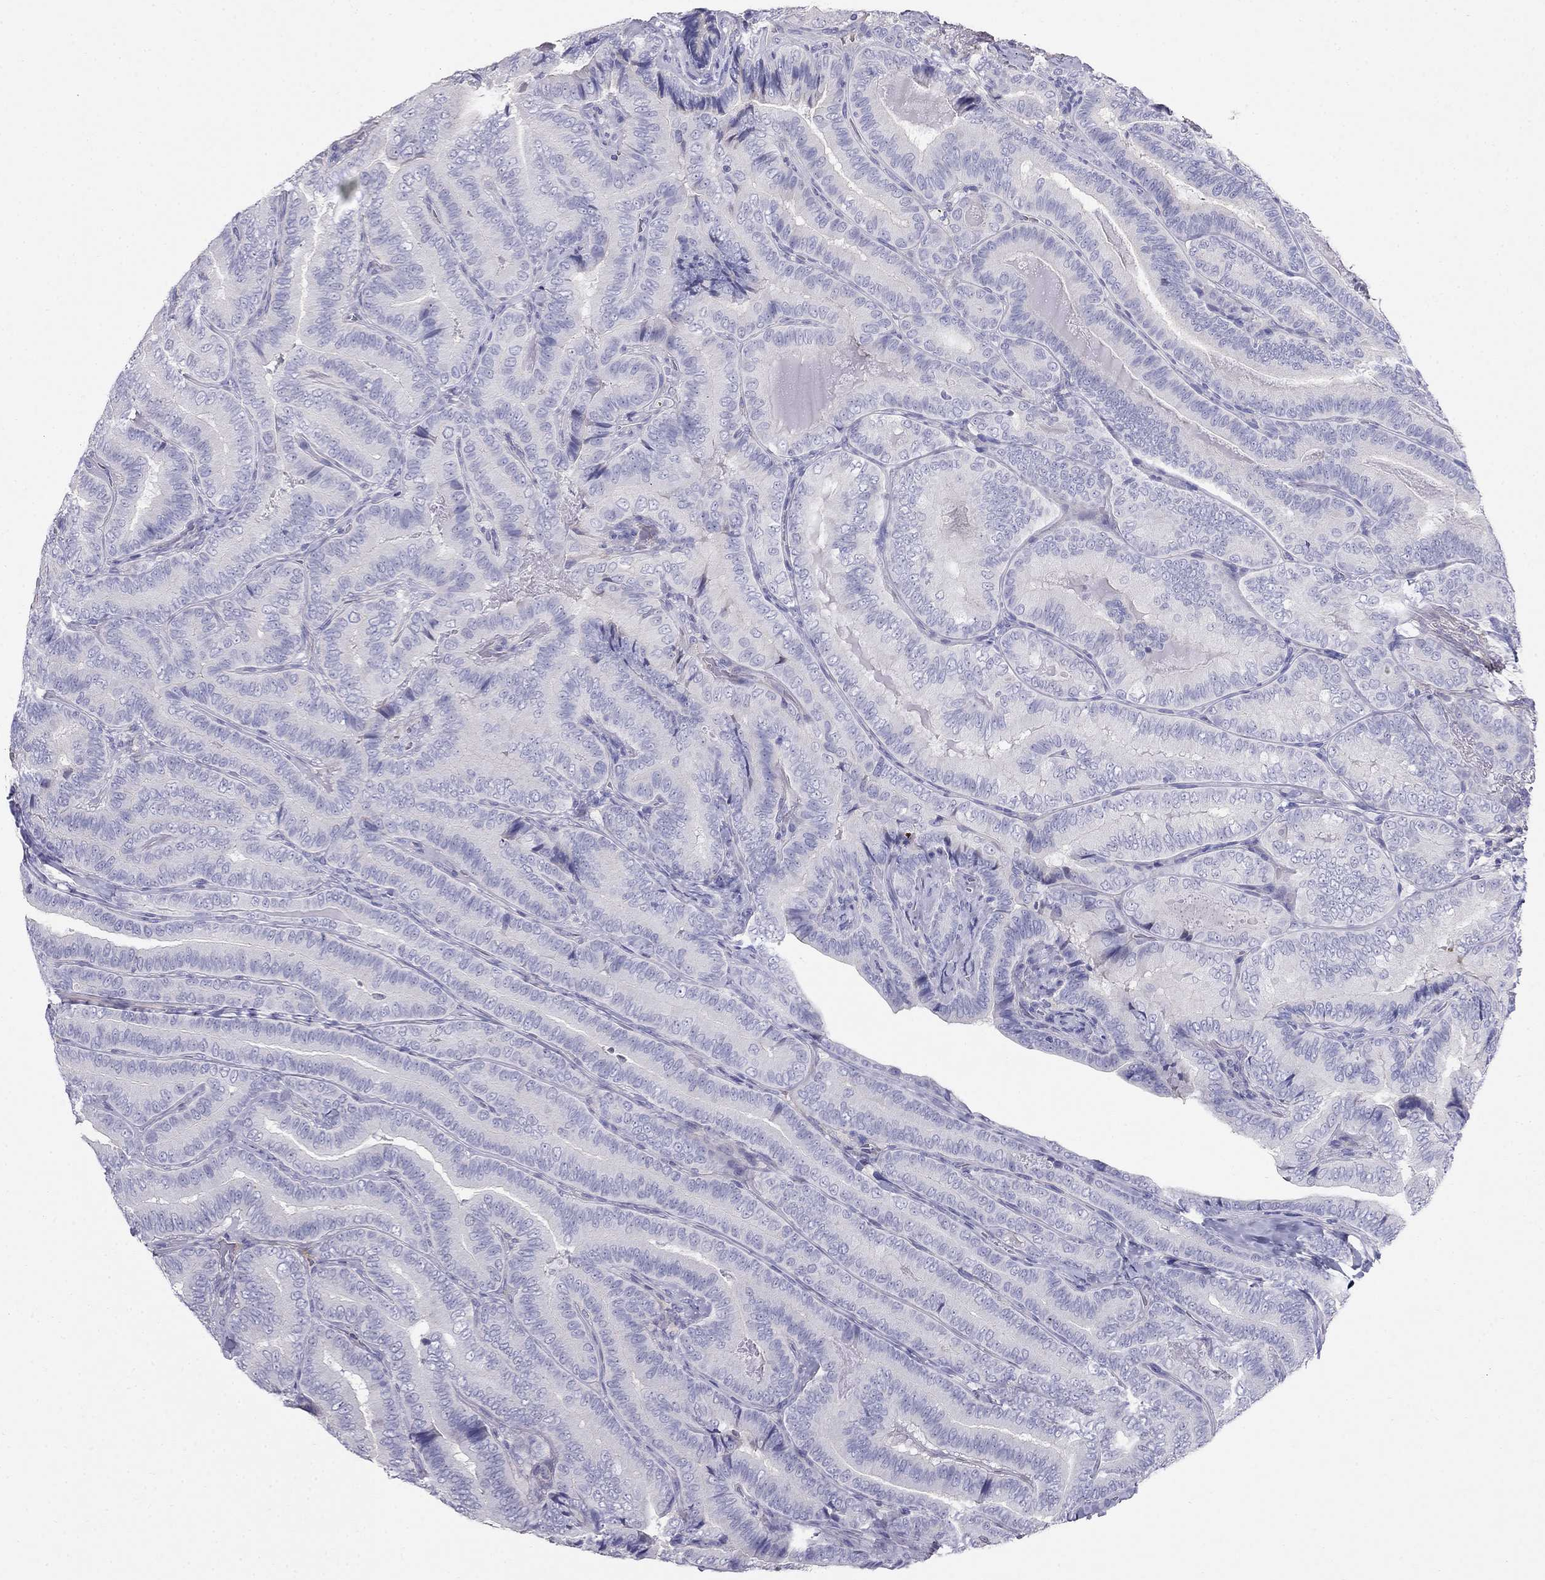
{"staining": {"intensity": "negative", "quantity": "none", "location": "none"}, "tissue": "thyroid cancer", "cell_type": "Tumor cells", "image_type": "cancer", "snomed": [{"axis": "morphology", "description": "Papillary adenocarcinoma, NOS"}, {"axis": "topography", "description": "Thyroid gland"}], "caption": "Immunohistochemical staining of thyroid cancer (papillary adenocarcinoma) reveals no significant staining in tumor cells. (IHC, brightfield microscopy, high magnification).", "gene": "LY6H", "patient": {"sex": "male", "age": 61}}